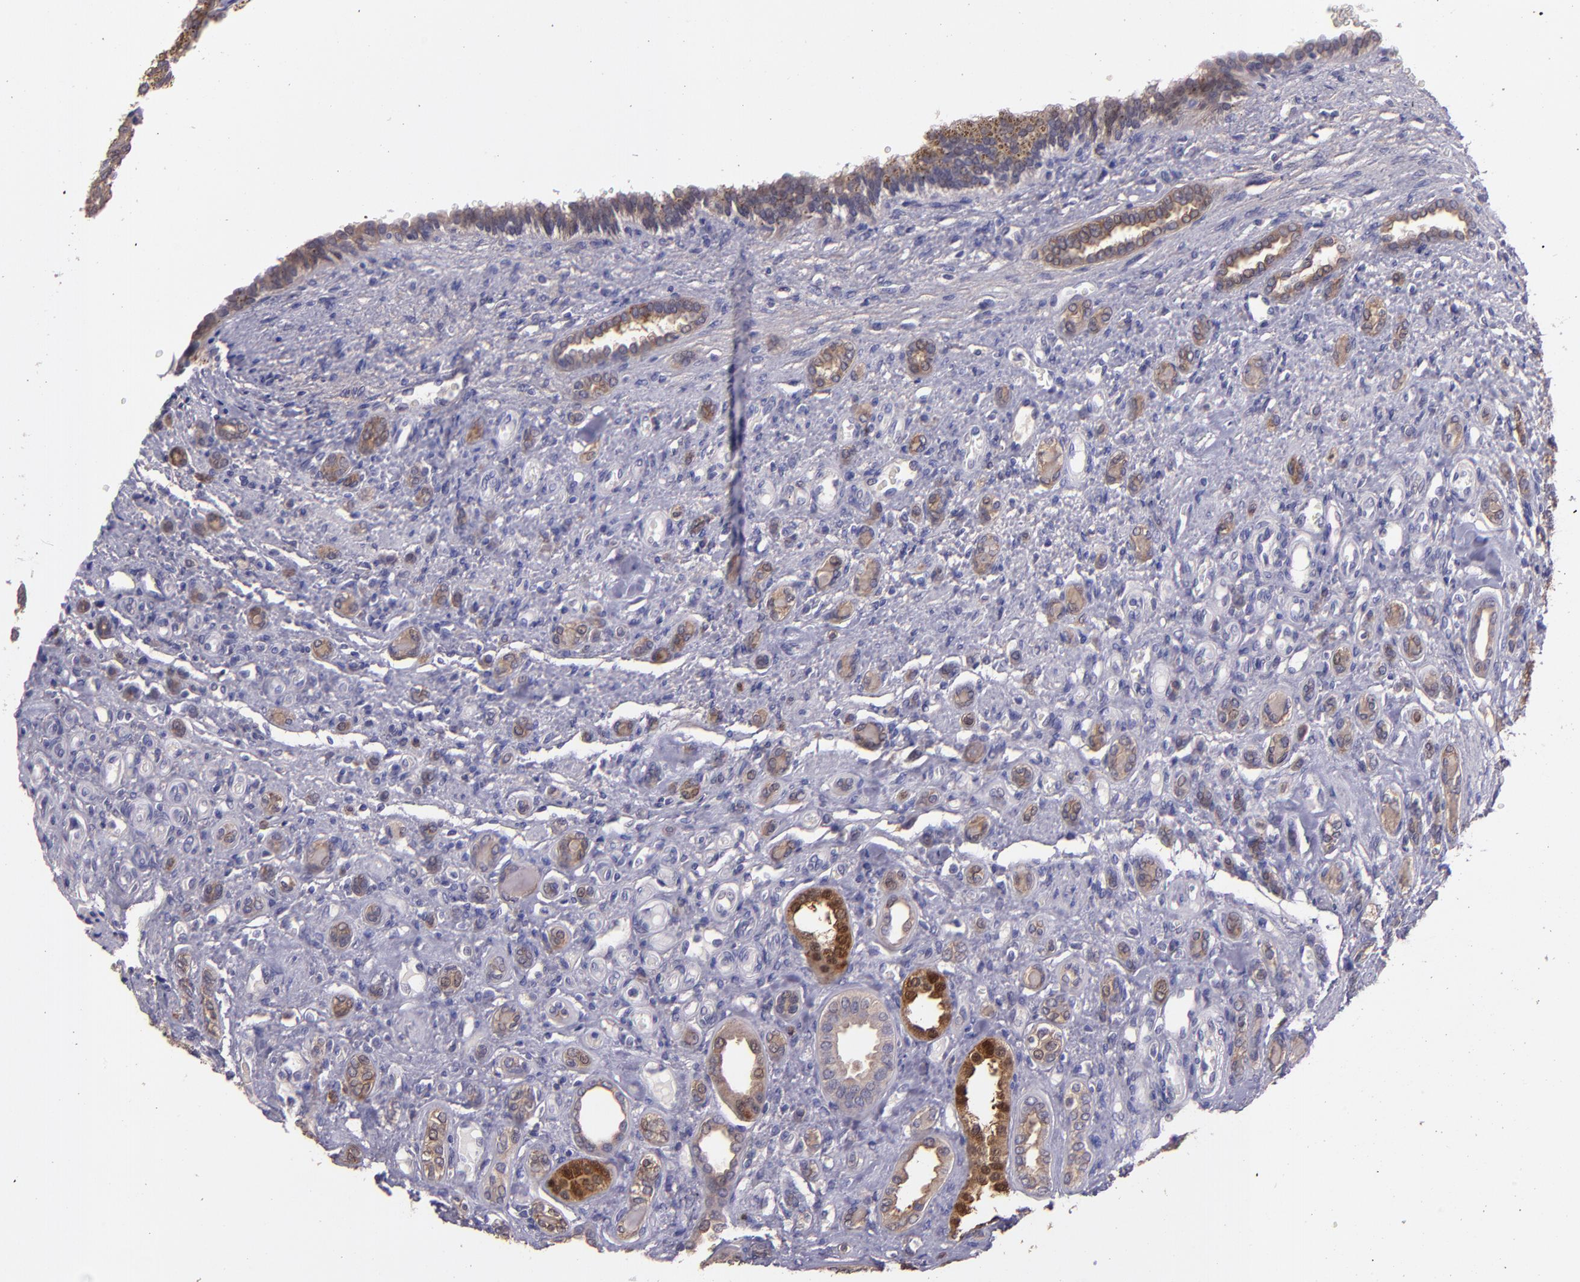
{"staining": {"intensity": "weak", "quantity": ">75%", "location": "cytoplasmic/membranous"}, "tissue": "renal cancer", "cell_type": "Tumor cells", "image_type": "cancer", "snomed": [{"axis": "morphology", "description": "Inflammation, NOS"}, {"axis": "morphology", "description": "Adenocarcinoma, NOS"}, {"axis": "topography", "description": "Kidney"}], "caption": "Protein expression analysis of human renal adenocarcinoma reveals weak cytoplasmic/membranous positivity in approximately >75% of tumor cells.", "gene": "PAPPA", "patient": {"sex": "male", "age": 68}}